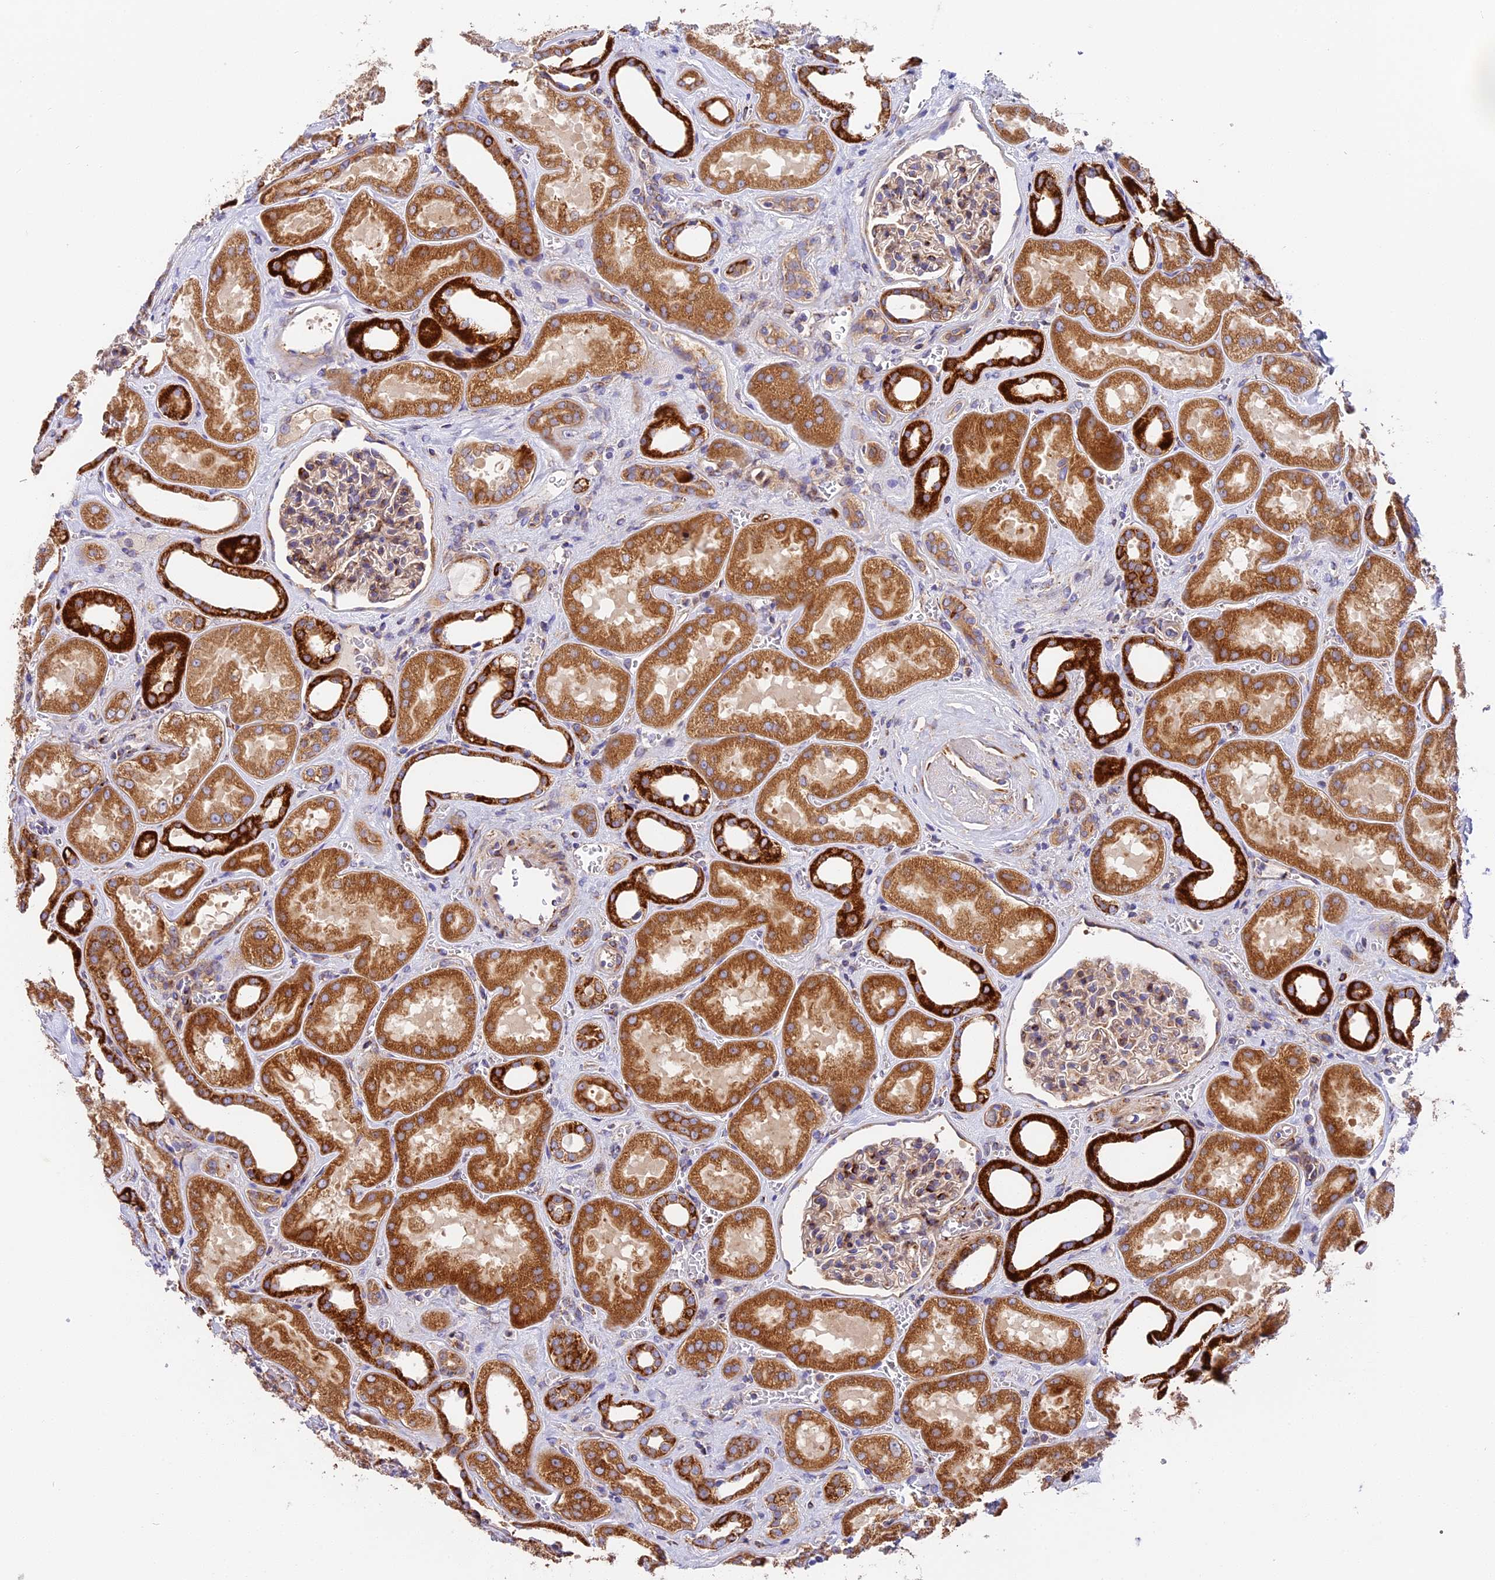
{"staining": {"intensity": "moderate", "quantity": "25%-75%", "location": "cytoplasmic/membranous"}, "tissue": "kidney", "cell_type": "Cells in glomeruli", "image_type": "normal", "snomed": [{"axis": "morphology", "description": "Normal tissue, NOS"}, {"axis": "morphology", "description": "Adenocarcinoma, NOS"}, {"axis": "topography", "description": "Kidney"}], "caption": "This micrograph demonstrates immunohistochemistry (IHC) staining of benign human kidney, with medium moderate cytoplasmic/membranous staining in approximately 25%-75% of cells in glomeruli.", "gene": "MRAS", "patient": {"sex": "female", "age": 68}}